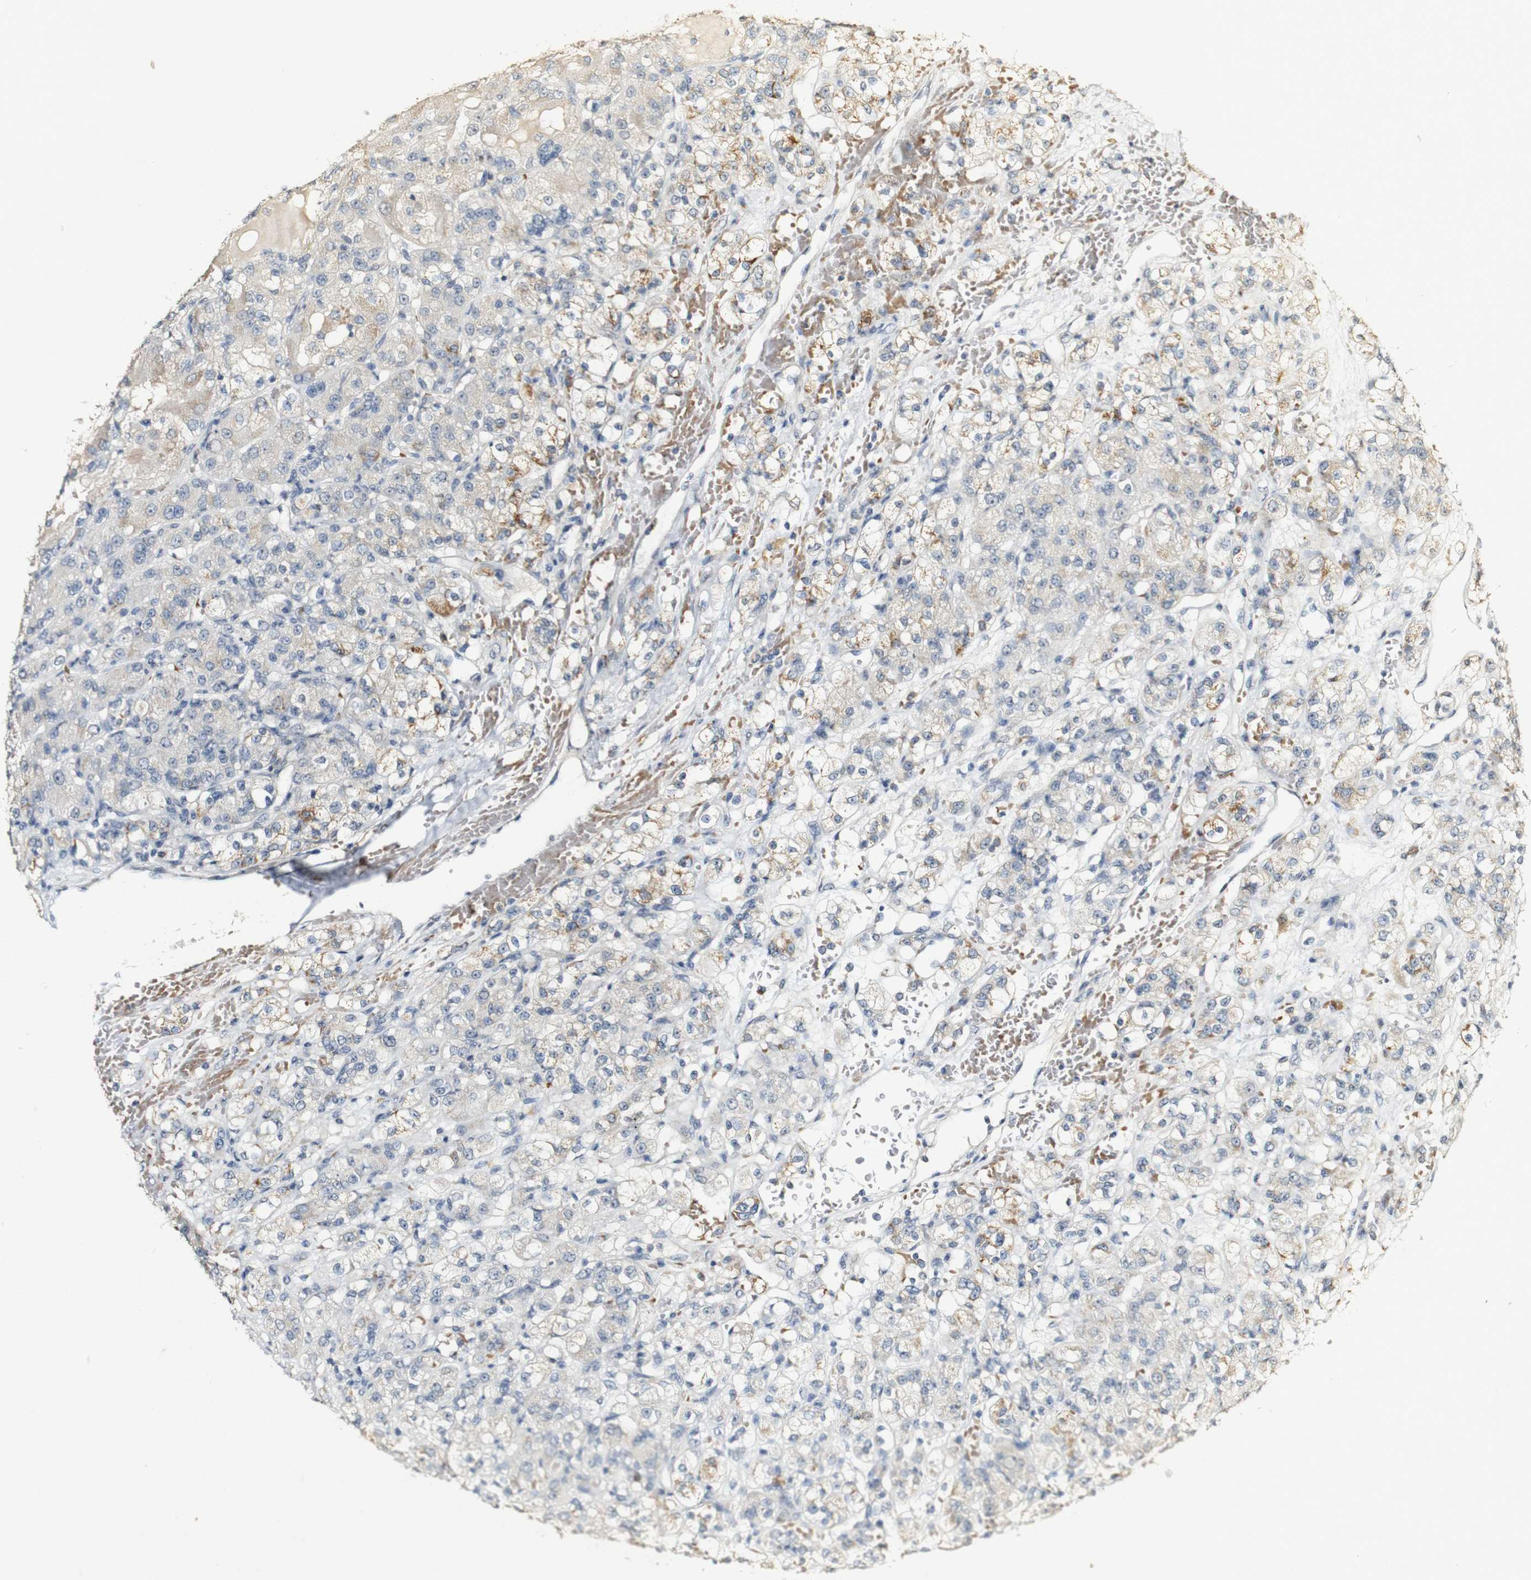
{"staining": {"intensity": "weak", "quantity": "<25%", "location": "cytoplasmic/membranous"}, "tissue": "renal cancer", "cell_type": "Tumor cells", "image_type": "cancer", "snomed": [{"axis": "morphology", "description": "Normal tissue, NOS"}, {"axis": "morphology", "description": "Adenocarcinoma, NOS"}, {"axis": "topography", "description": "Kidney"}], "caption": "Histopathology image shows no significant protein positivity in tumor cells of adenocarcinoma (renal).", "gene": "SYT7", "patient": {"sex": "male", "age": 61}}